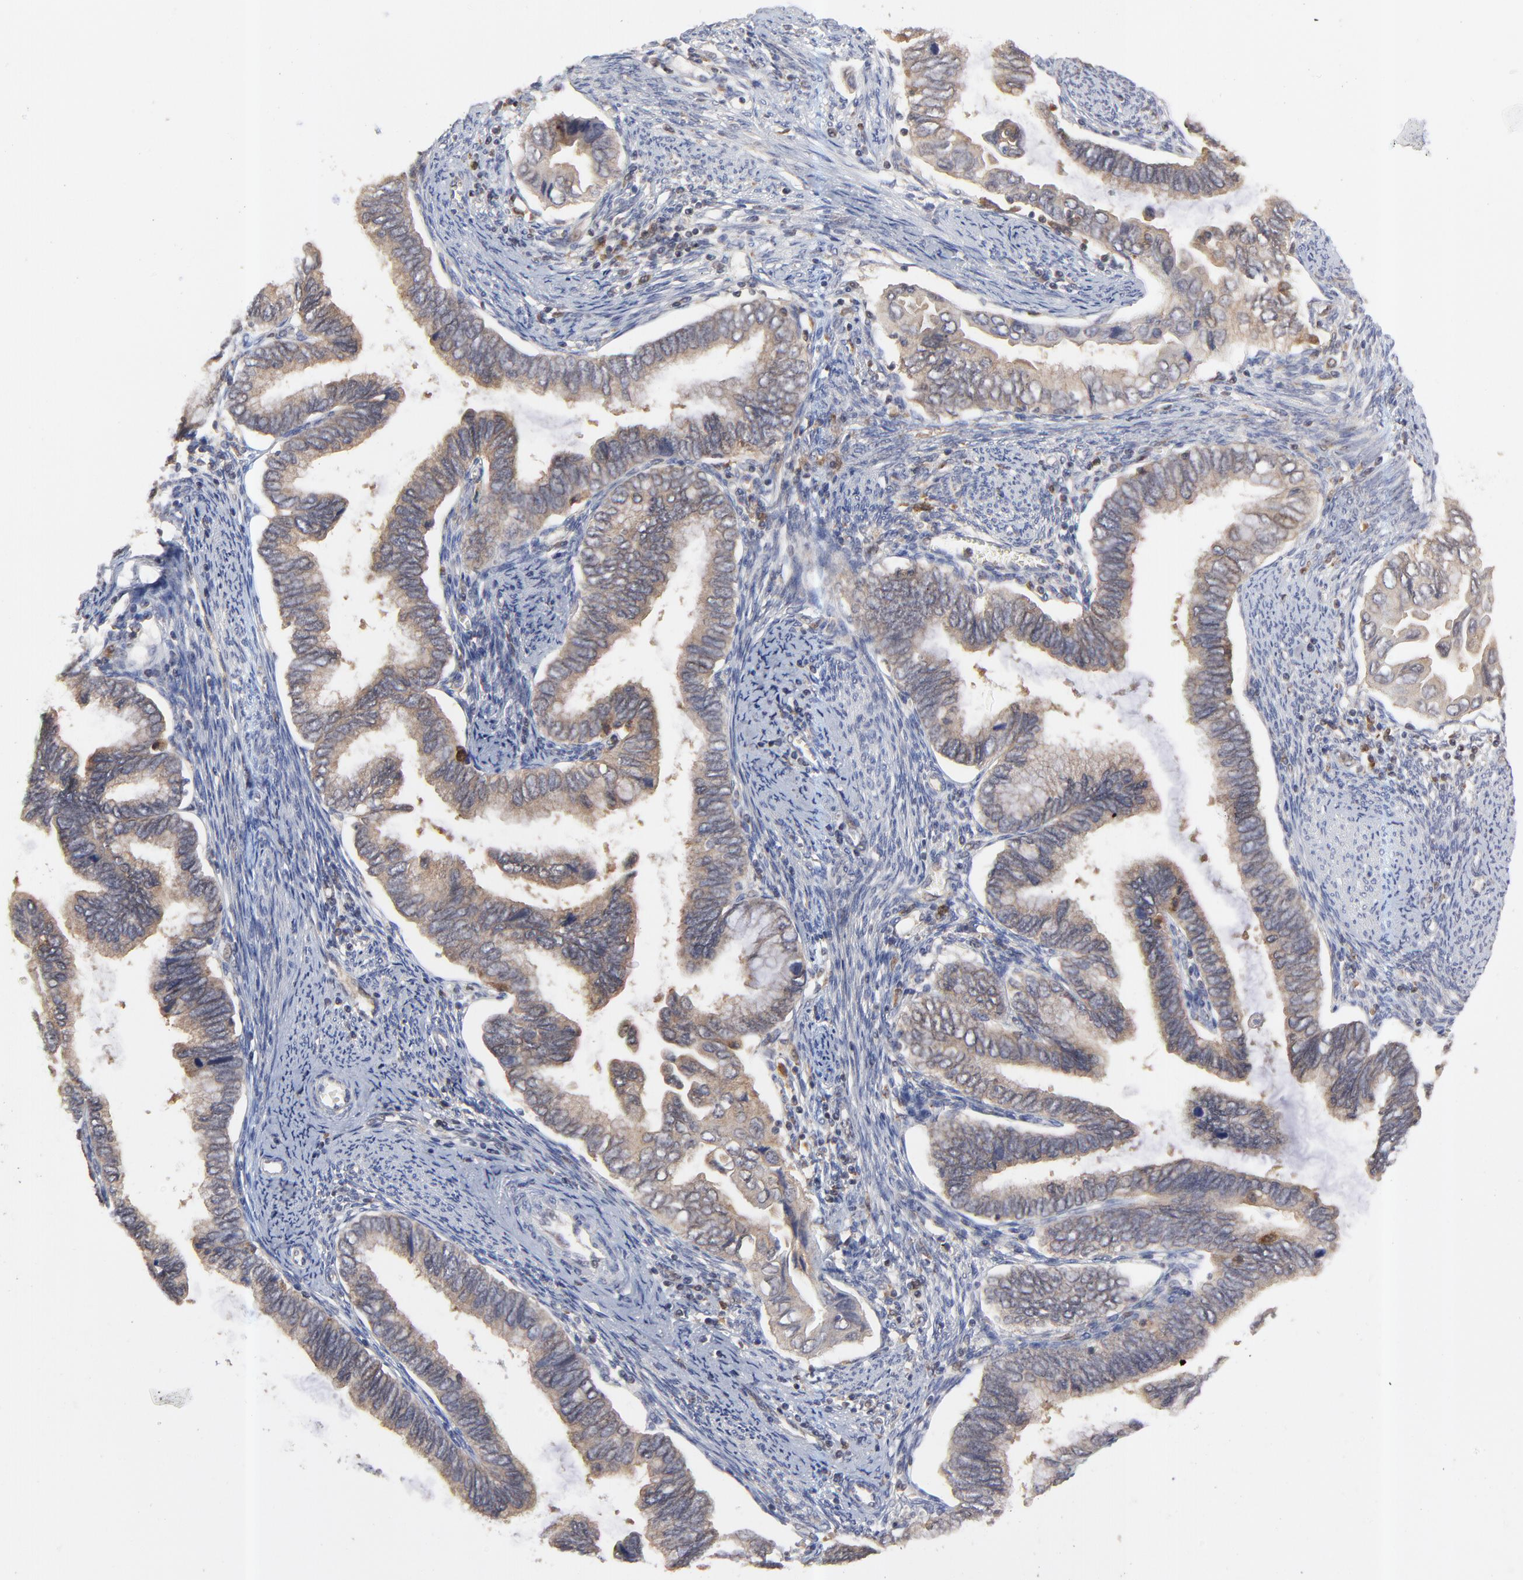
{"staining": {"intensity": "moderate", "quantity": ">75%", "location": "cytoplasmic/membranous"}, "tissue": "cervical cancer", "cell_type": "Tumor cells", "image_type": "cancer", "snomed": [{"axis": "morphology", "description": "Adenocarcinoma, NOS"}, {"axis": "topography", "description": "Cervix"}], "caption": "Human adenocarcinoma (cervical) stained for a protein (brown) shows moderate cytoplasmic/membranous positive staining in about >75% of tumor cells.", "gene": "RAB9A", "patient": {"sex": "female", "age": 49}}